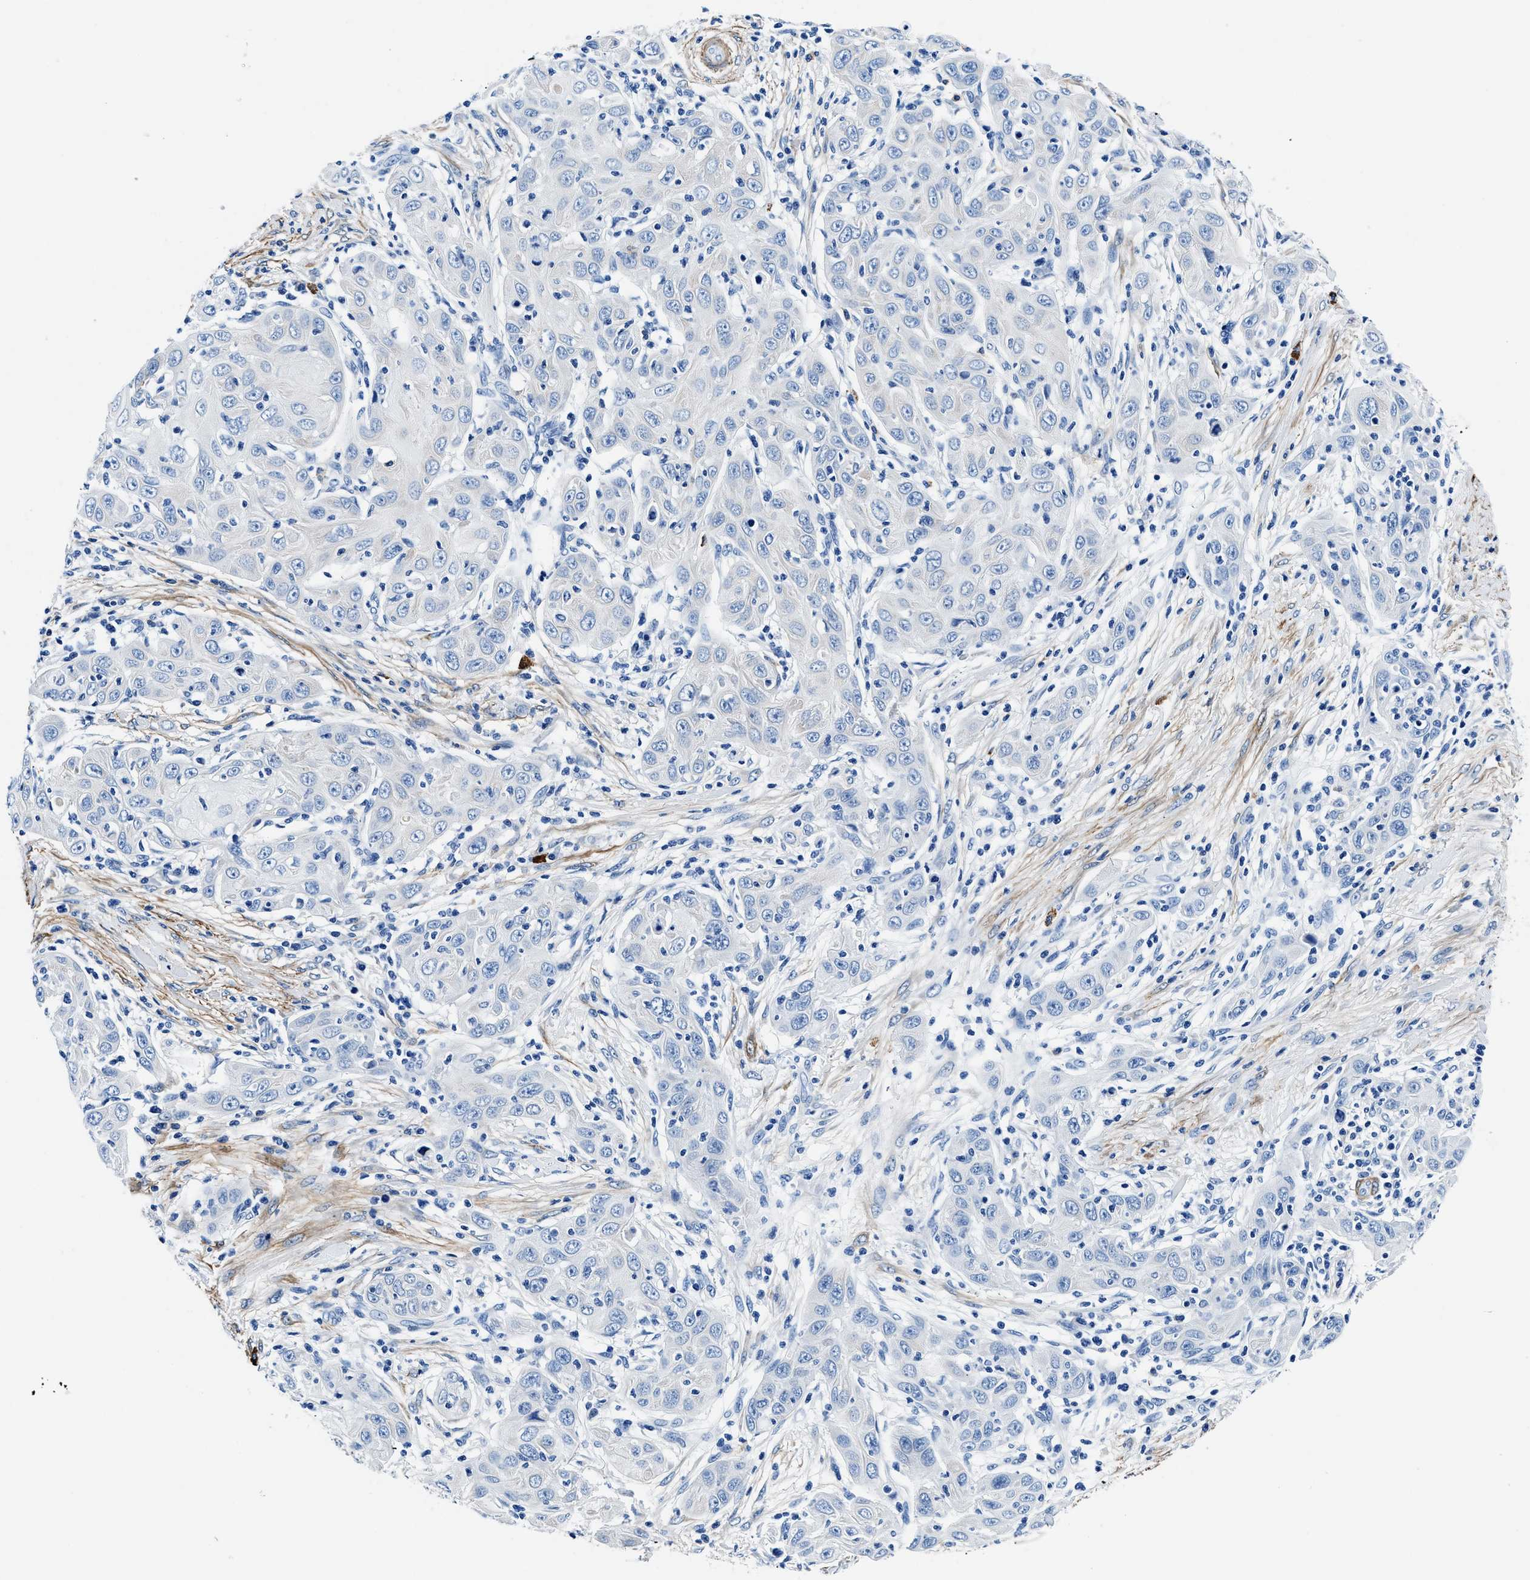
{"staining": {"intensity": "negative", "quantity": "none", "location": "none"}, "tissue": "skin cancer", "cell_type": "Tumor cells", "image_type": "cancer", "snomed": [{"axis": "morphology", "description": "Squamous cell carcinoma, NOS"}, {"axis": "topography", "description": "Skin"}], "caption": "Immunohistochemistry of human squamous cell carcinoma (skin) shows no positivity in tumor cells. (DAB (3,3'-diaminobenzidine) IHC, high magnification).", "gene": "TEX261", "patient": {"sex": "female", "age": 88}}